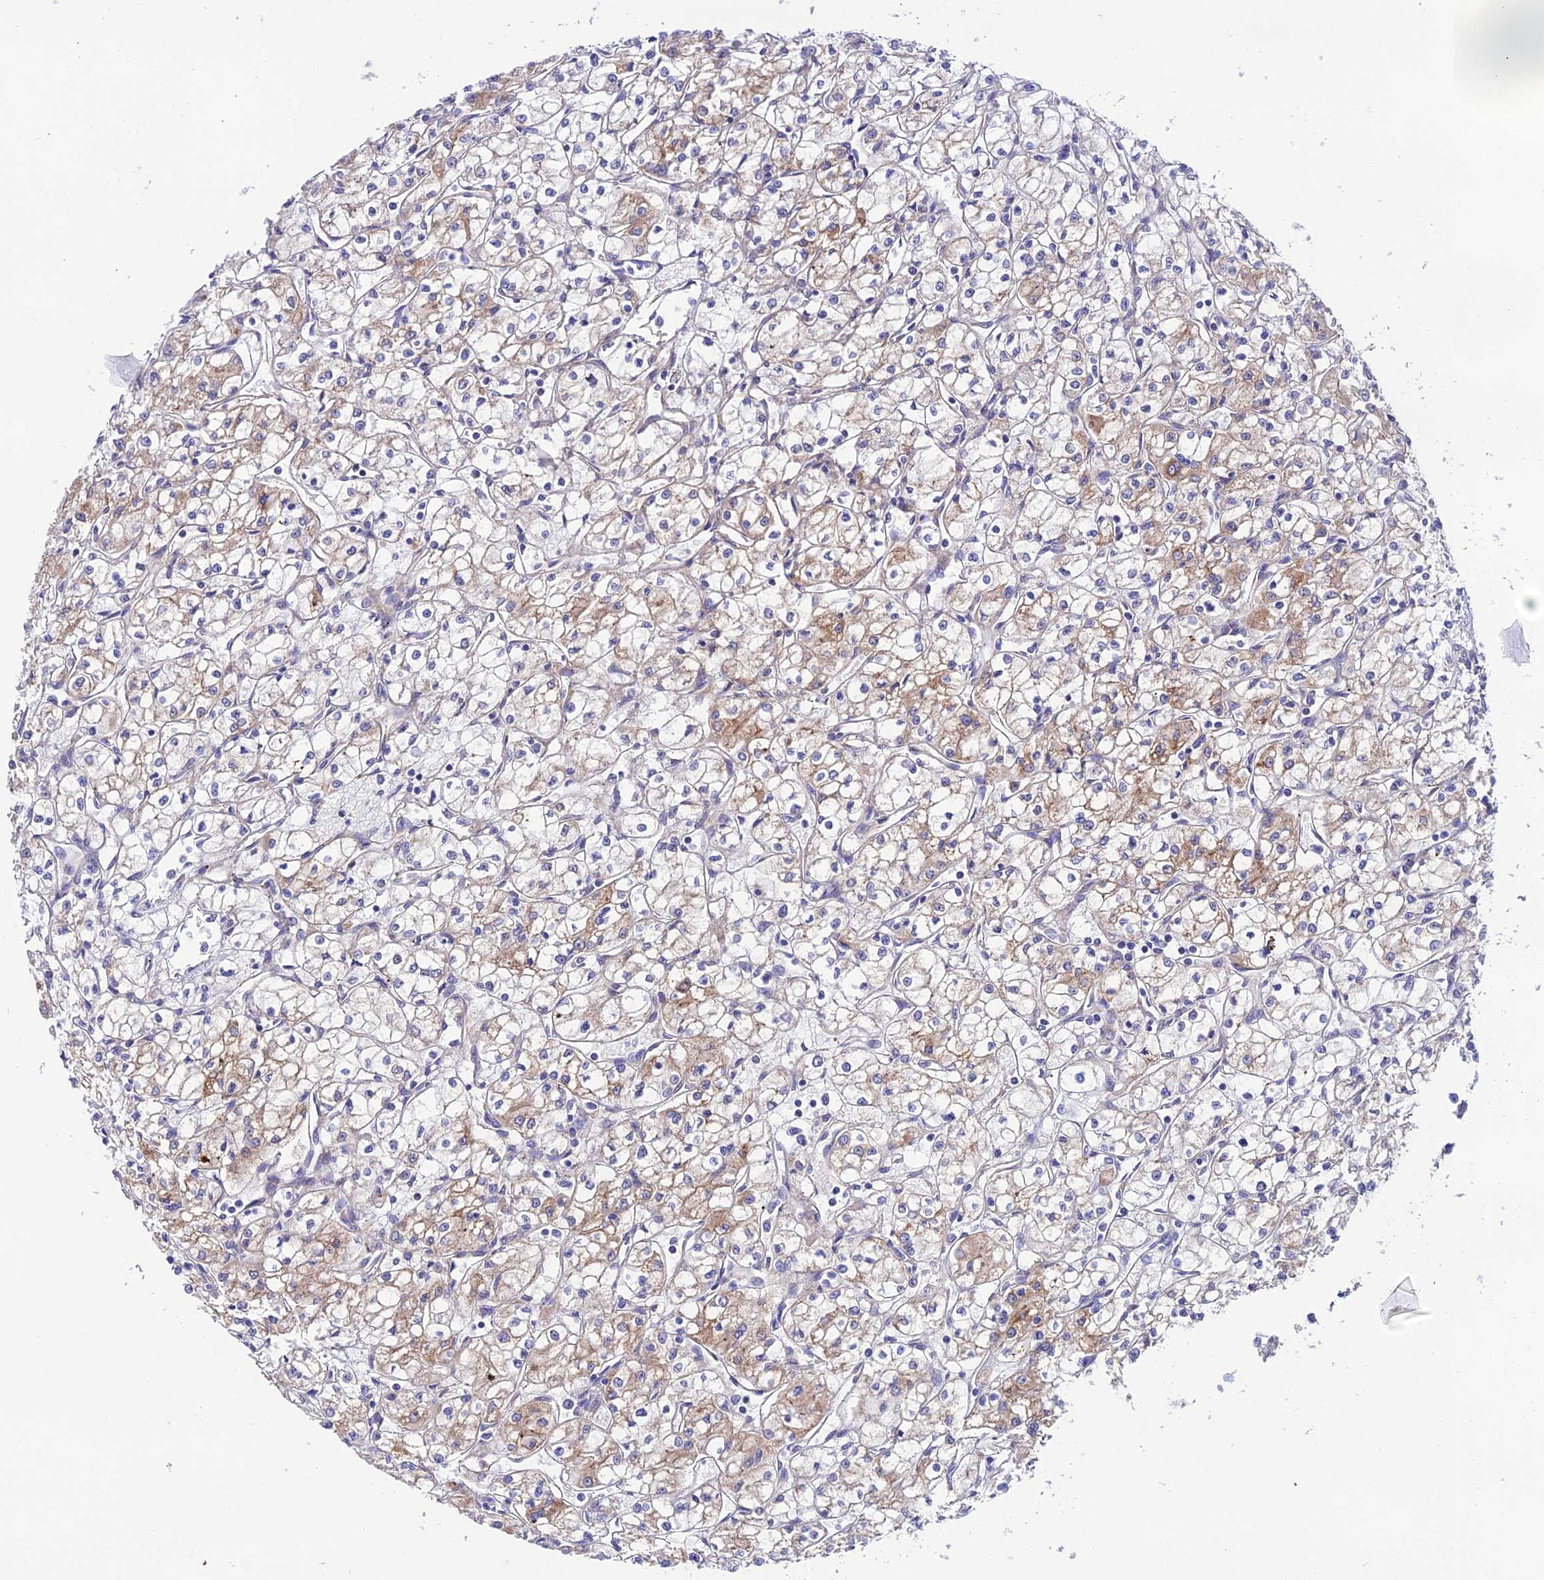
{"staining": {"intensity": "moderate", "quantity": "<25%", "location": "cytoplasmic/membranous"}, "tissue": "renal cancer", "cell_type": "Tumor cells", "image_type": "cancer", "snomed": [{"axis": "morphology", "description": "Adenocarcinoma, NOS"}, {"axis": "topography", "description": "Kidney"}], "caption": "Immunohistochemistry histopathology image of human adenocarcinoma (renal) stained for a protein (brown), which reveals low levels of moderate cytoplasmic/membranous expression in approximately <25% of tumor cells.", "gene": "LACTB2", "patient": {"sex": "male", "age": 59}}